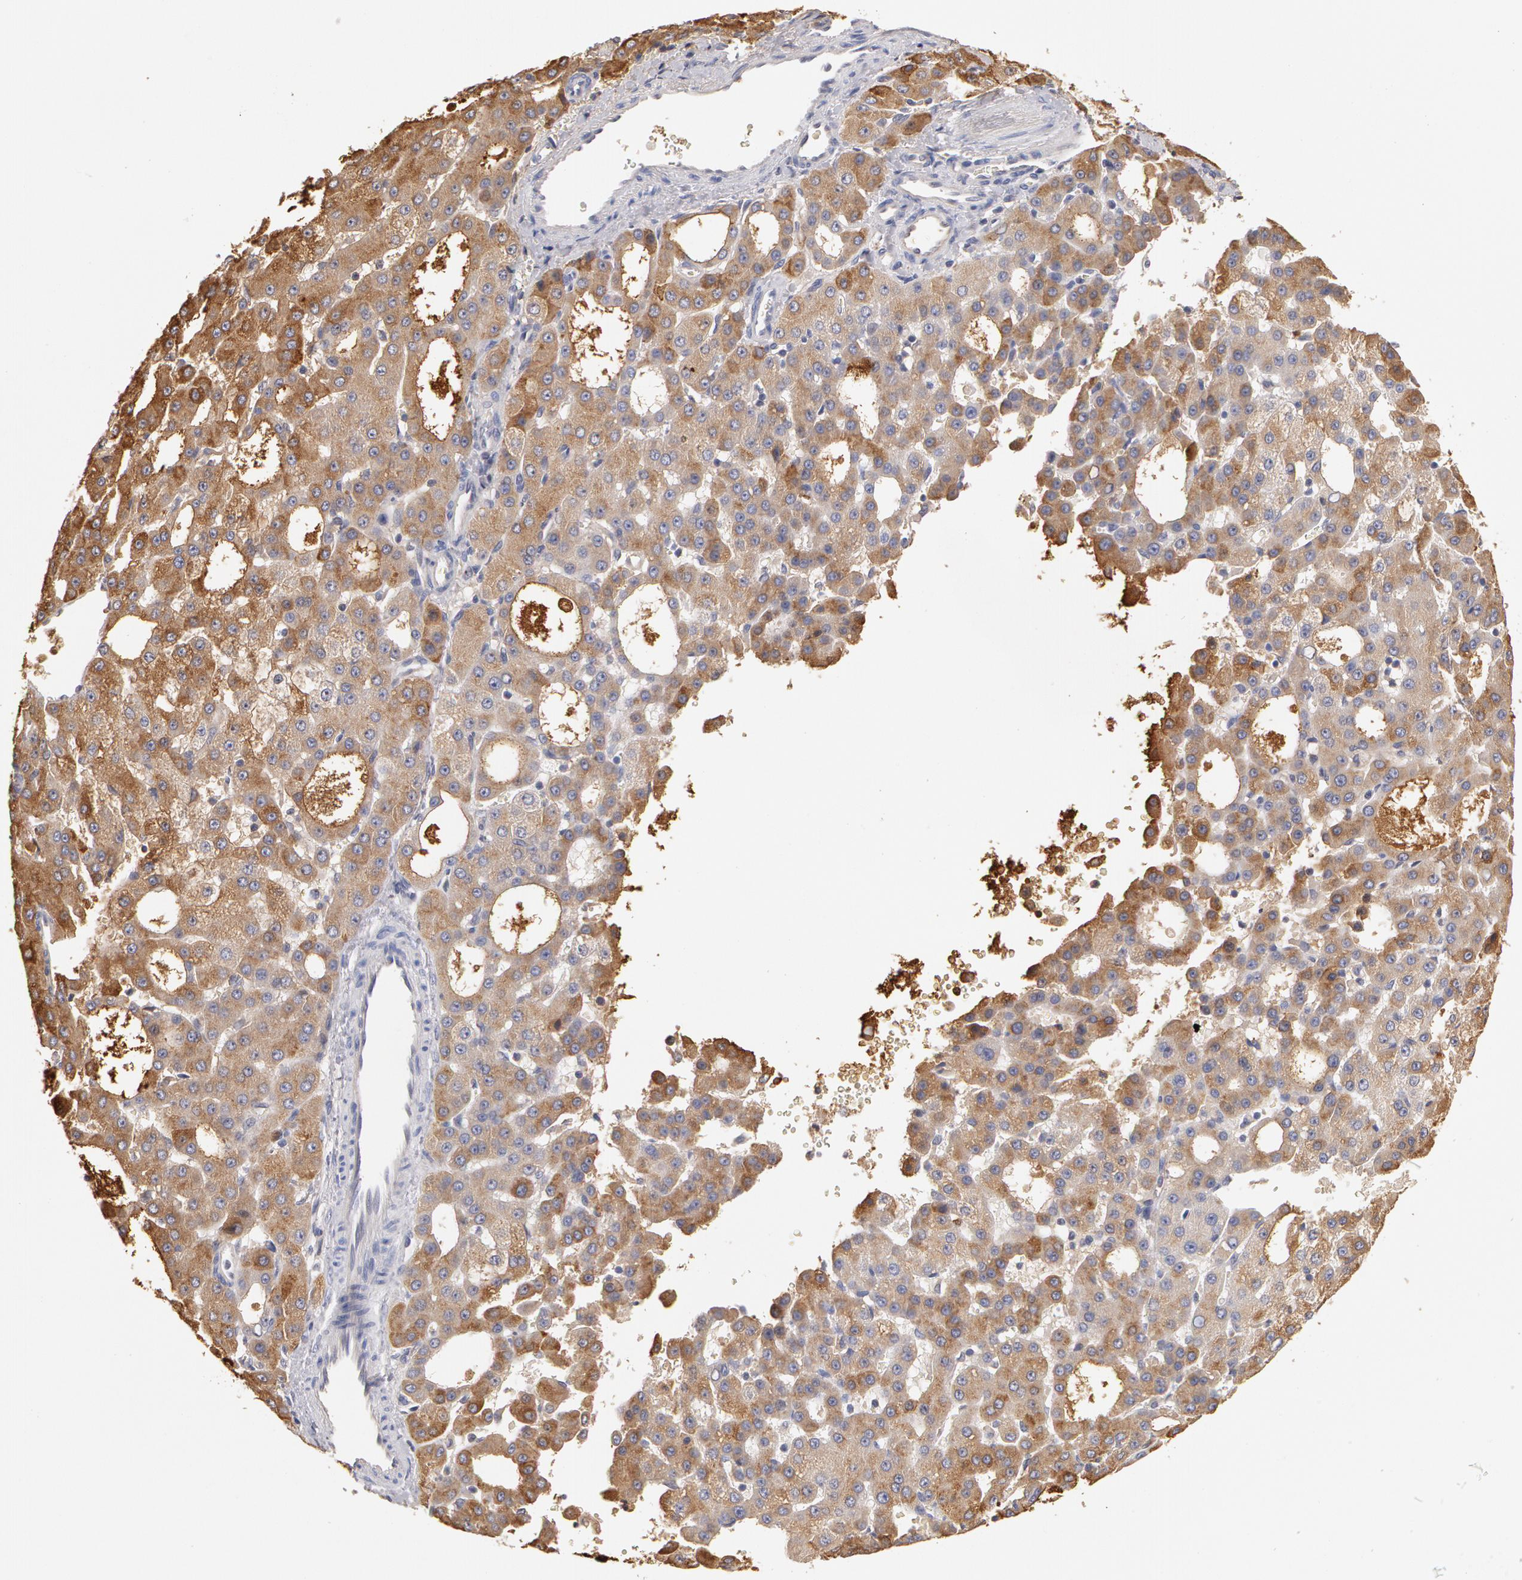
{"staining": {"intensity": "moderate", "quantity": ">75%", "location": "cytoplasmic/membranous"}, "tissue": "liver cancer", "cell_type": "Tumor cells", "image_type": "cancer", "snomed": [{"axis": "morphology", "description": "Carcinoma, Hepatocellular, NOS"}, {"axis": "topography", "description": "Liver"}], "caption": "About >75% of tumor cells in hepatocellular carcinoma (liver) display moderate cytoplasmic/membranous protein expression as visualized by brown immunohistochemical staining.", "gene": "TF", "patient": {"sex": "male", "age": 47}}